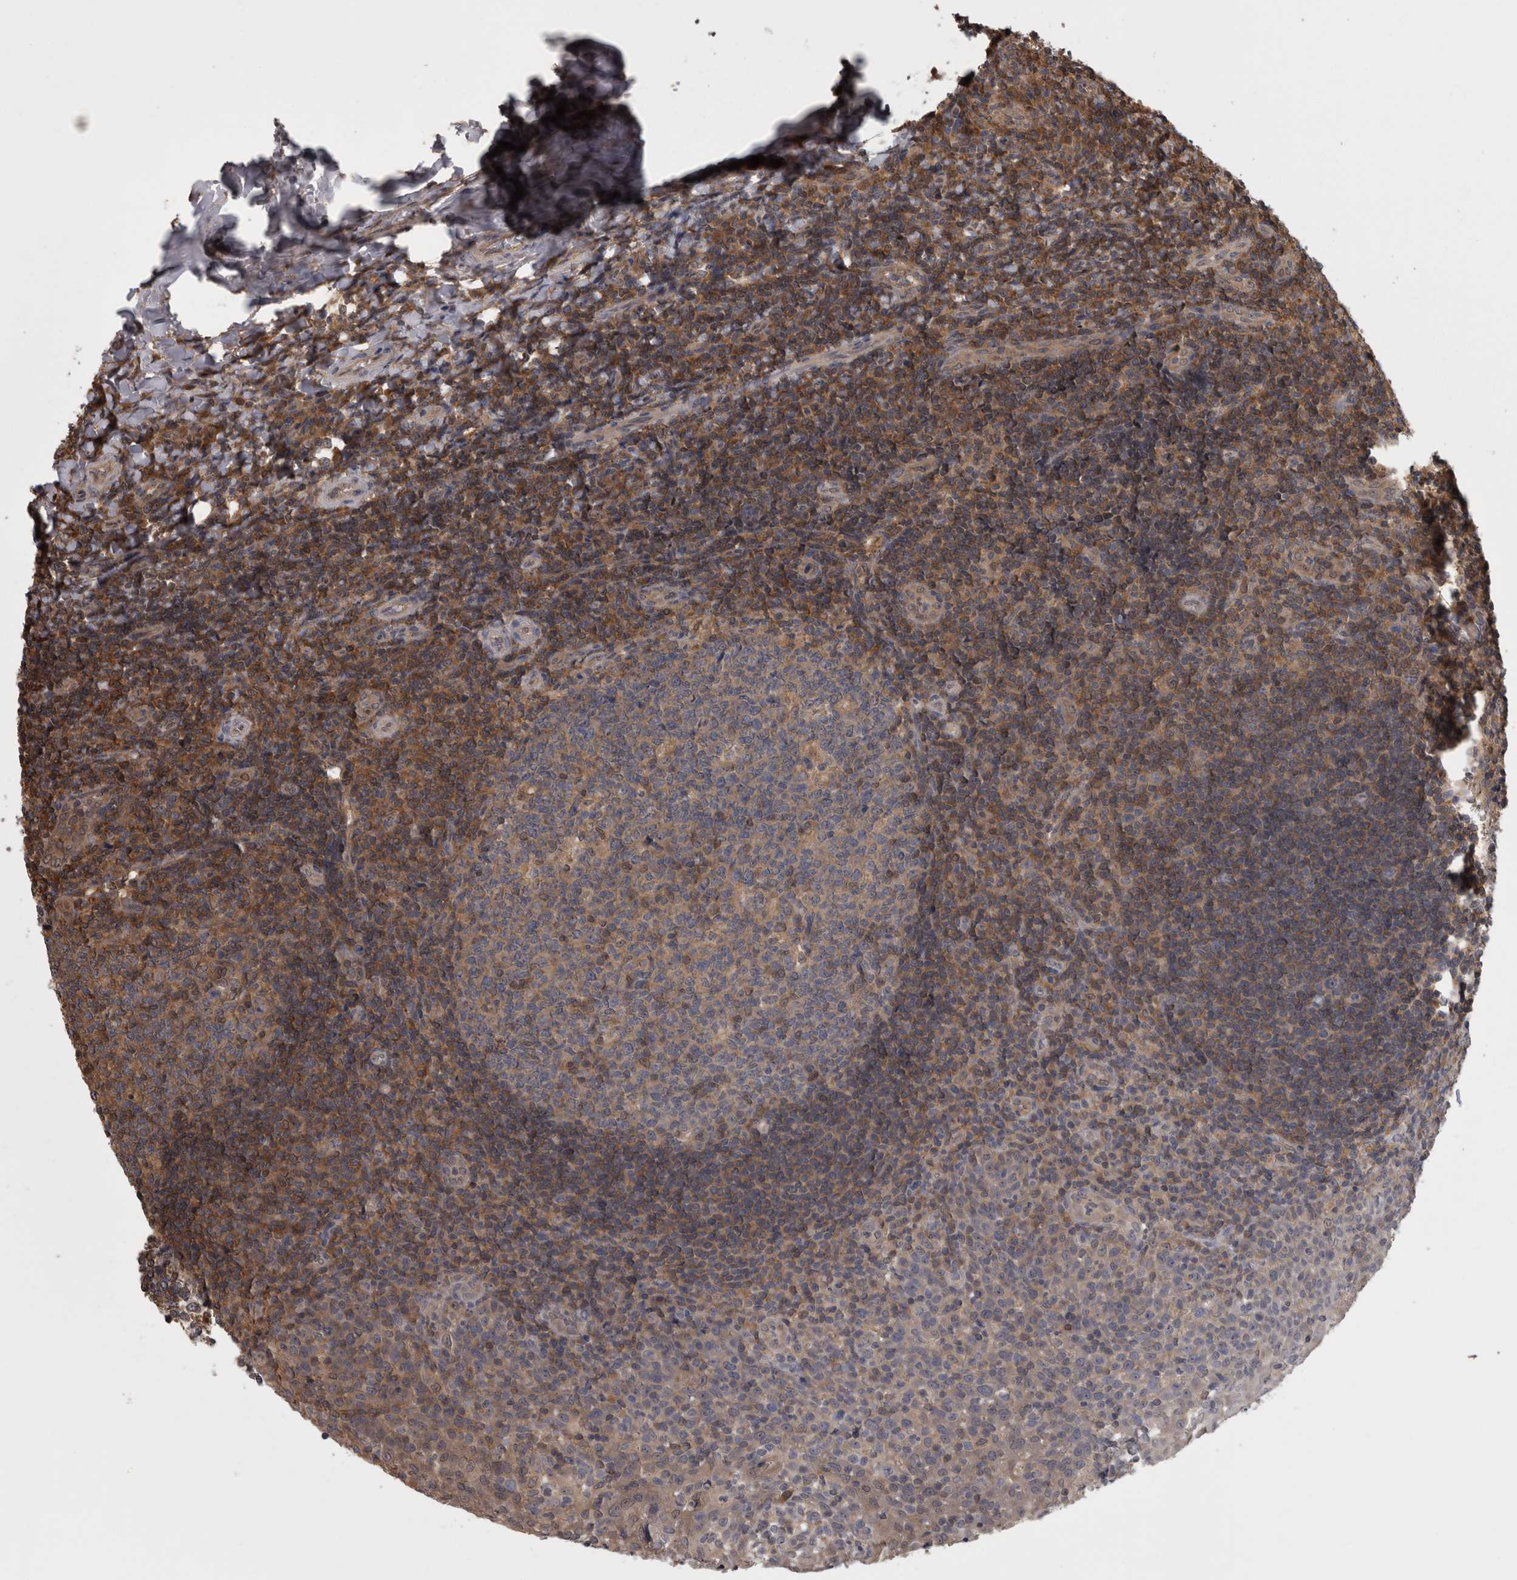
{"staining": {"intensity": "weak", "quantity": ">75%", "location": "cytoplasmic/membranous"}, "tissue": "tonsil", "cell_type": "Germinal center cells", "image_type": "normal", "snomed": [{"axis": "morphology", "description": "Normal tissue, NOS"}, {"axis": "topography", "description": "Tonsil"}], "caption": "A brown stain shows weak cytoplasmic/membranous staining of a protein in germinal center cells of unremarkable human tonsil.", "gene": "APRT", "patient": {"sex": "female", "age": 19}}